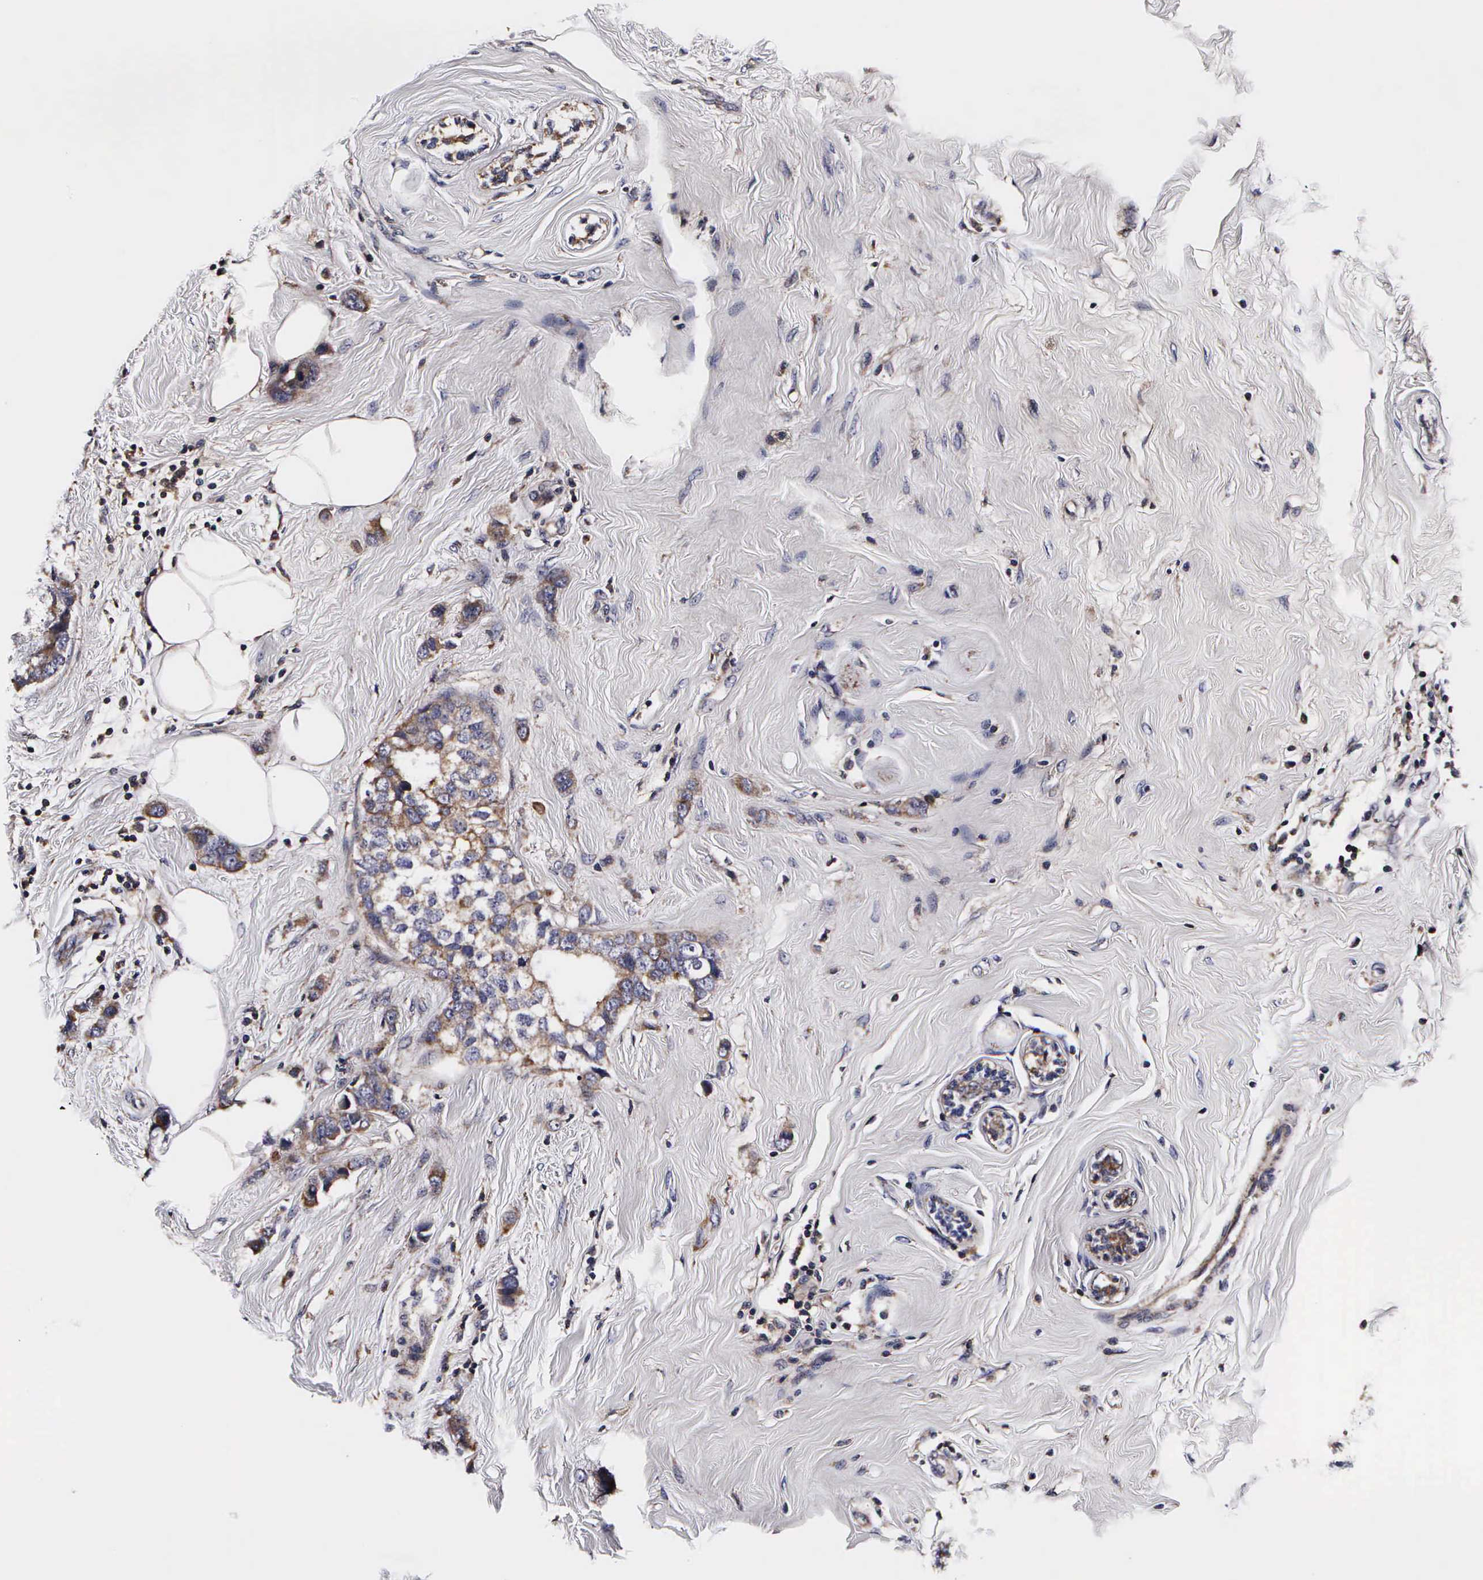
{"staining": {"intensity": "weak", "quantity": ">75%", "location": "cytoplasmic/membranous"}, "tissue": "breast cancer", "cell_type": "Tumor cells", "image_type": "cancer", "snomed": [{"axis": "morphology", "description": "Normal tissue, NOS"}, {"axis": "morphology", "description": "Duct carcinoma"}, {"axis": "topography", "description": "Breast"}], "caption": "IHC staining of breast cancer, which exhibits low levels of weak cytoplasmic/membranous expression in about >75% of tumor cells indicating weak cytoplasmic/membranous protein expression. The staining was performed using DAB (3,3'-diaminobenzidine) (brown) for protein detection and nuclei were counterstained in hematoxylin (blue).", "gene": "PSMA3", "patient": {"sex": "female", "age": 50}}